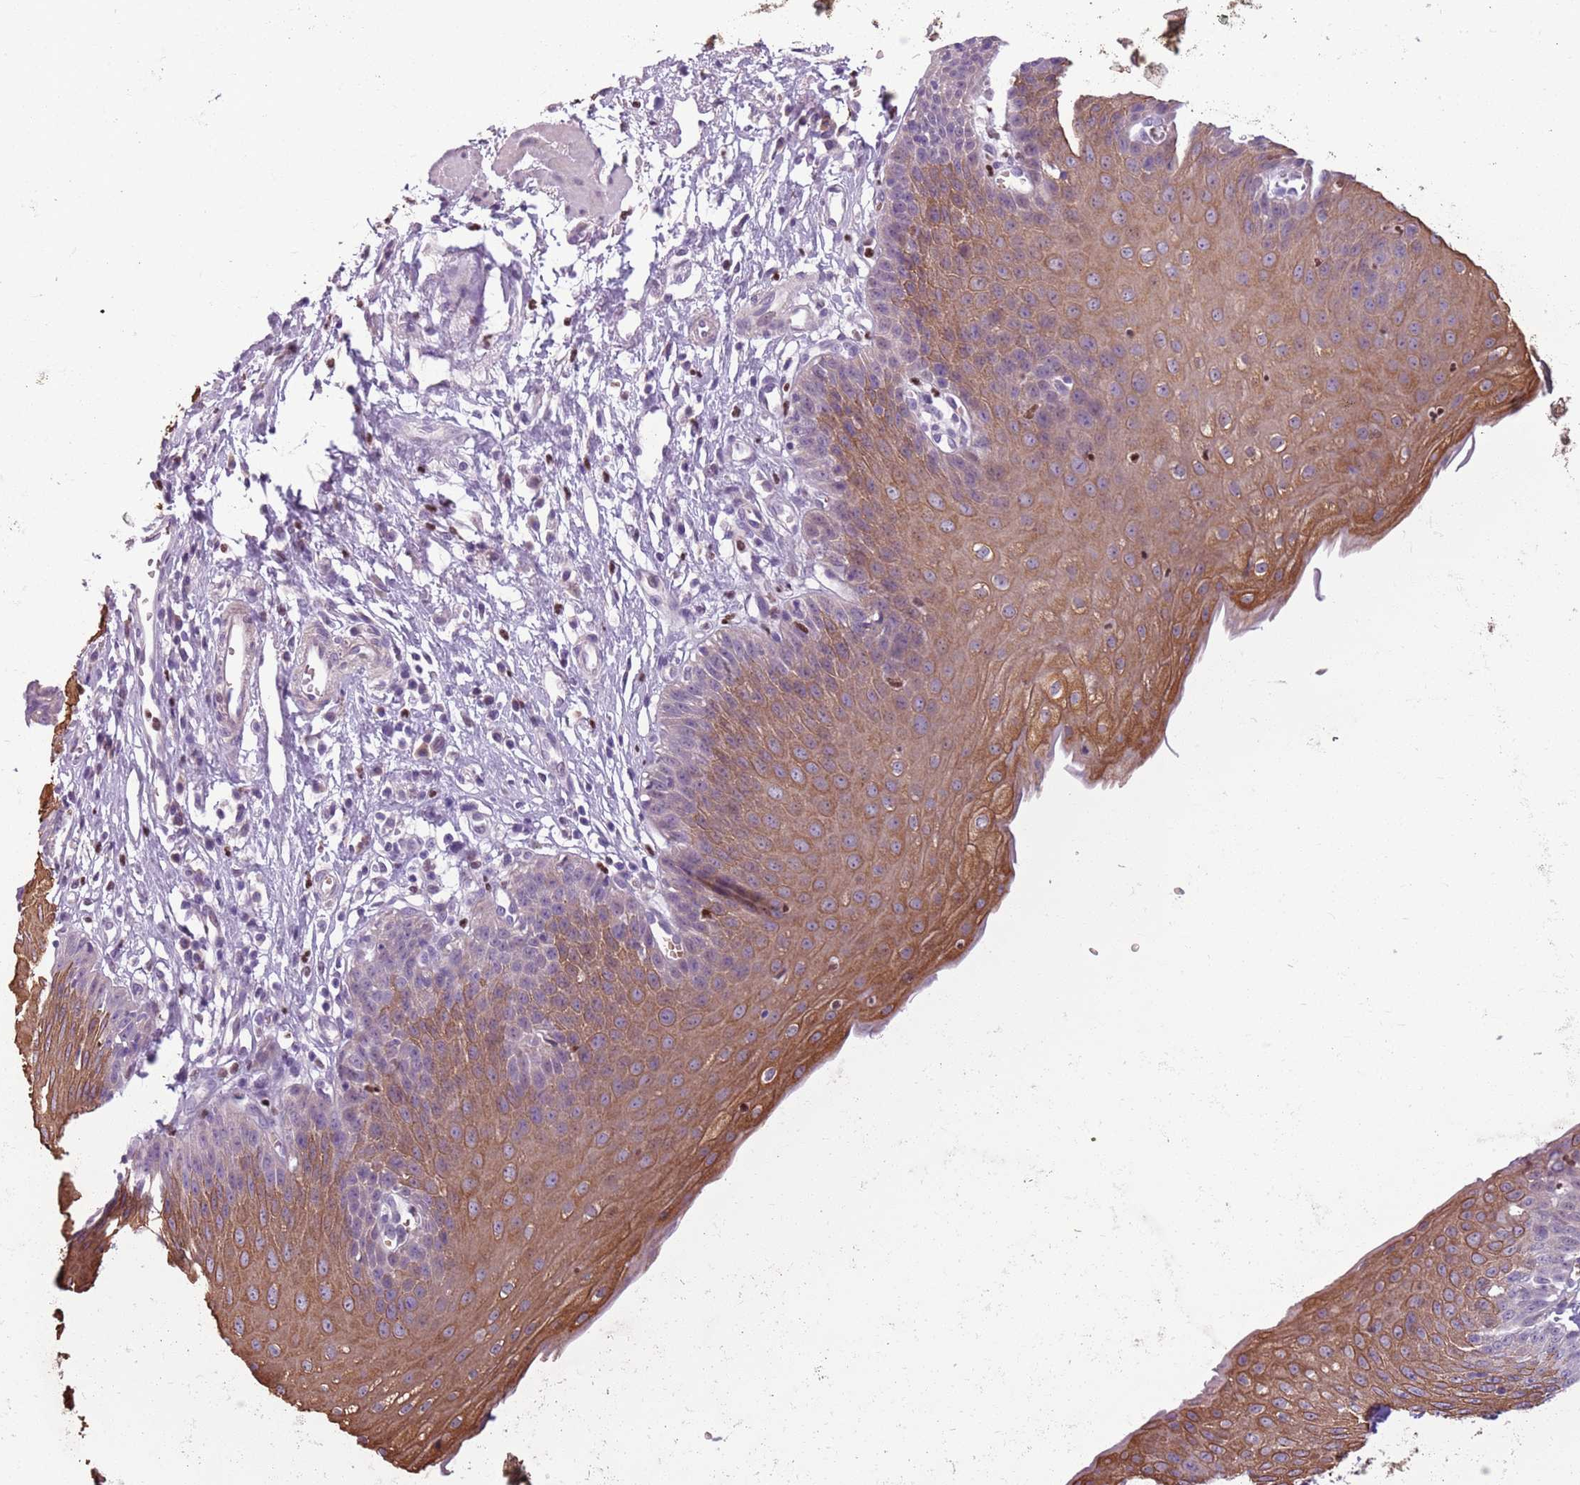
{"staining": {"intensity": "moderate", "quantity": "25%-75%", "location": "cytoplasmic/membranous"}, "tissue": "esophagus", "cell_type": "Squamous epithelial cells", "image_type": "normal", "snomed": [{"axis": "morphology", "description": "Normal tissue, NOS"}, {"axis": "topography", "description": "Esophagus"}], "caption": "This image displays immunohistochemistry staining of normal esophagus, with medium moderate cytoplasmic/membranous positivity in approximately 25%-75% of squamous epithelial cells.", "gene": "ADCY7", "patient": {"sex": "male", "age": 71}}